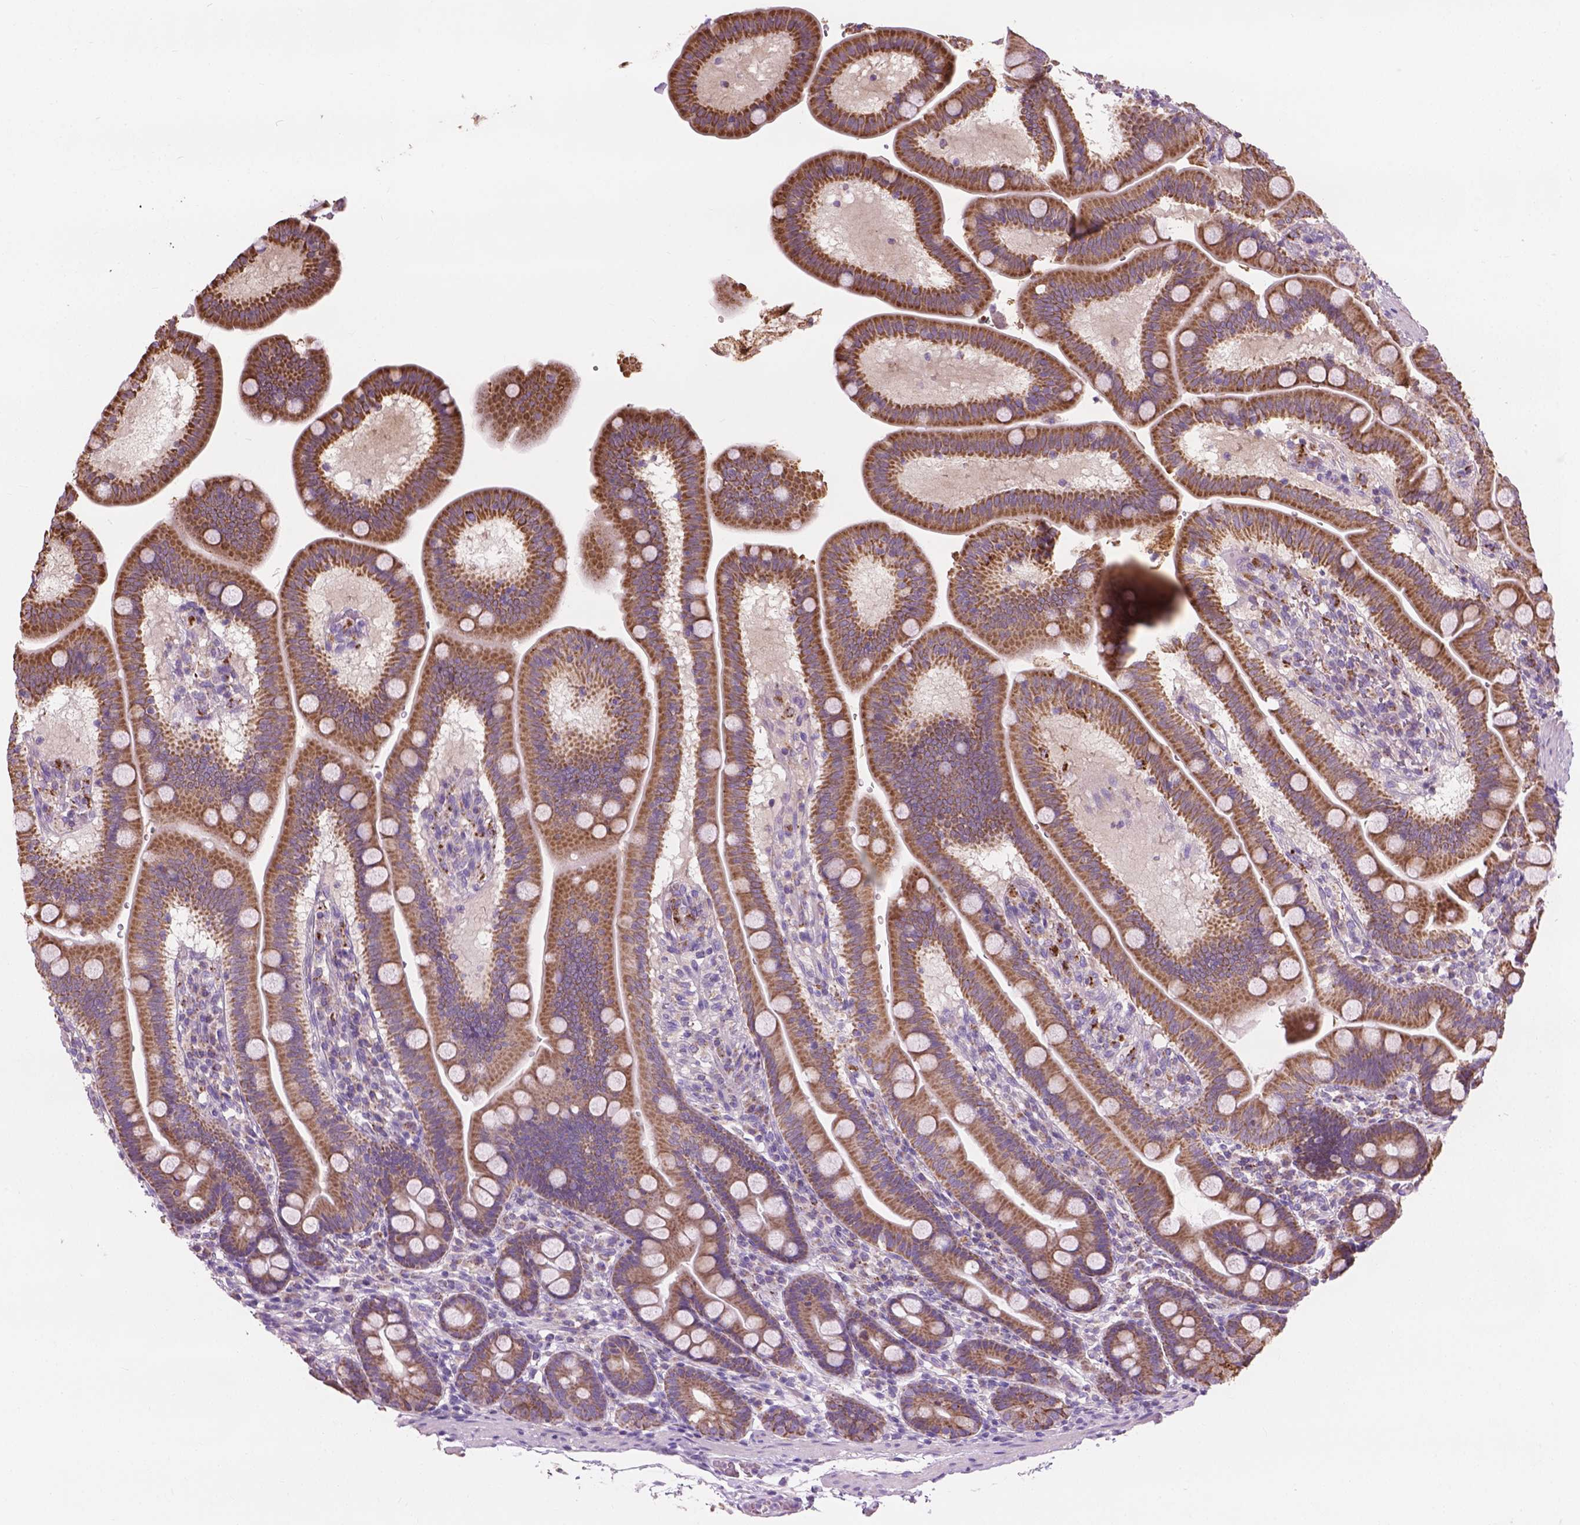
{"staining": {"intensity": "moderate", "quantity": ">75%", "location": "cytoplasmic/membranous"}, "tissue": "duodenum", "cell_type": "Glandular cells", "image_type": "normal", "snomed": [{"axis": "morphology", "description": "Normal tissue, NOS"}, {"axis": "topography", "description": "Duodenum"}], "caption": "An immunohistochemistry micrograph of normal tissue is shown. Protein staining in brown shows moderate cytoplasmic/membranous positivity in duodenum within glandular cells.", "gene": "VDAC1", "patient": {"sex": "male", "age": 59}}